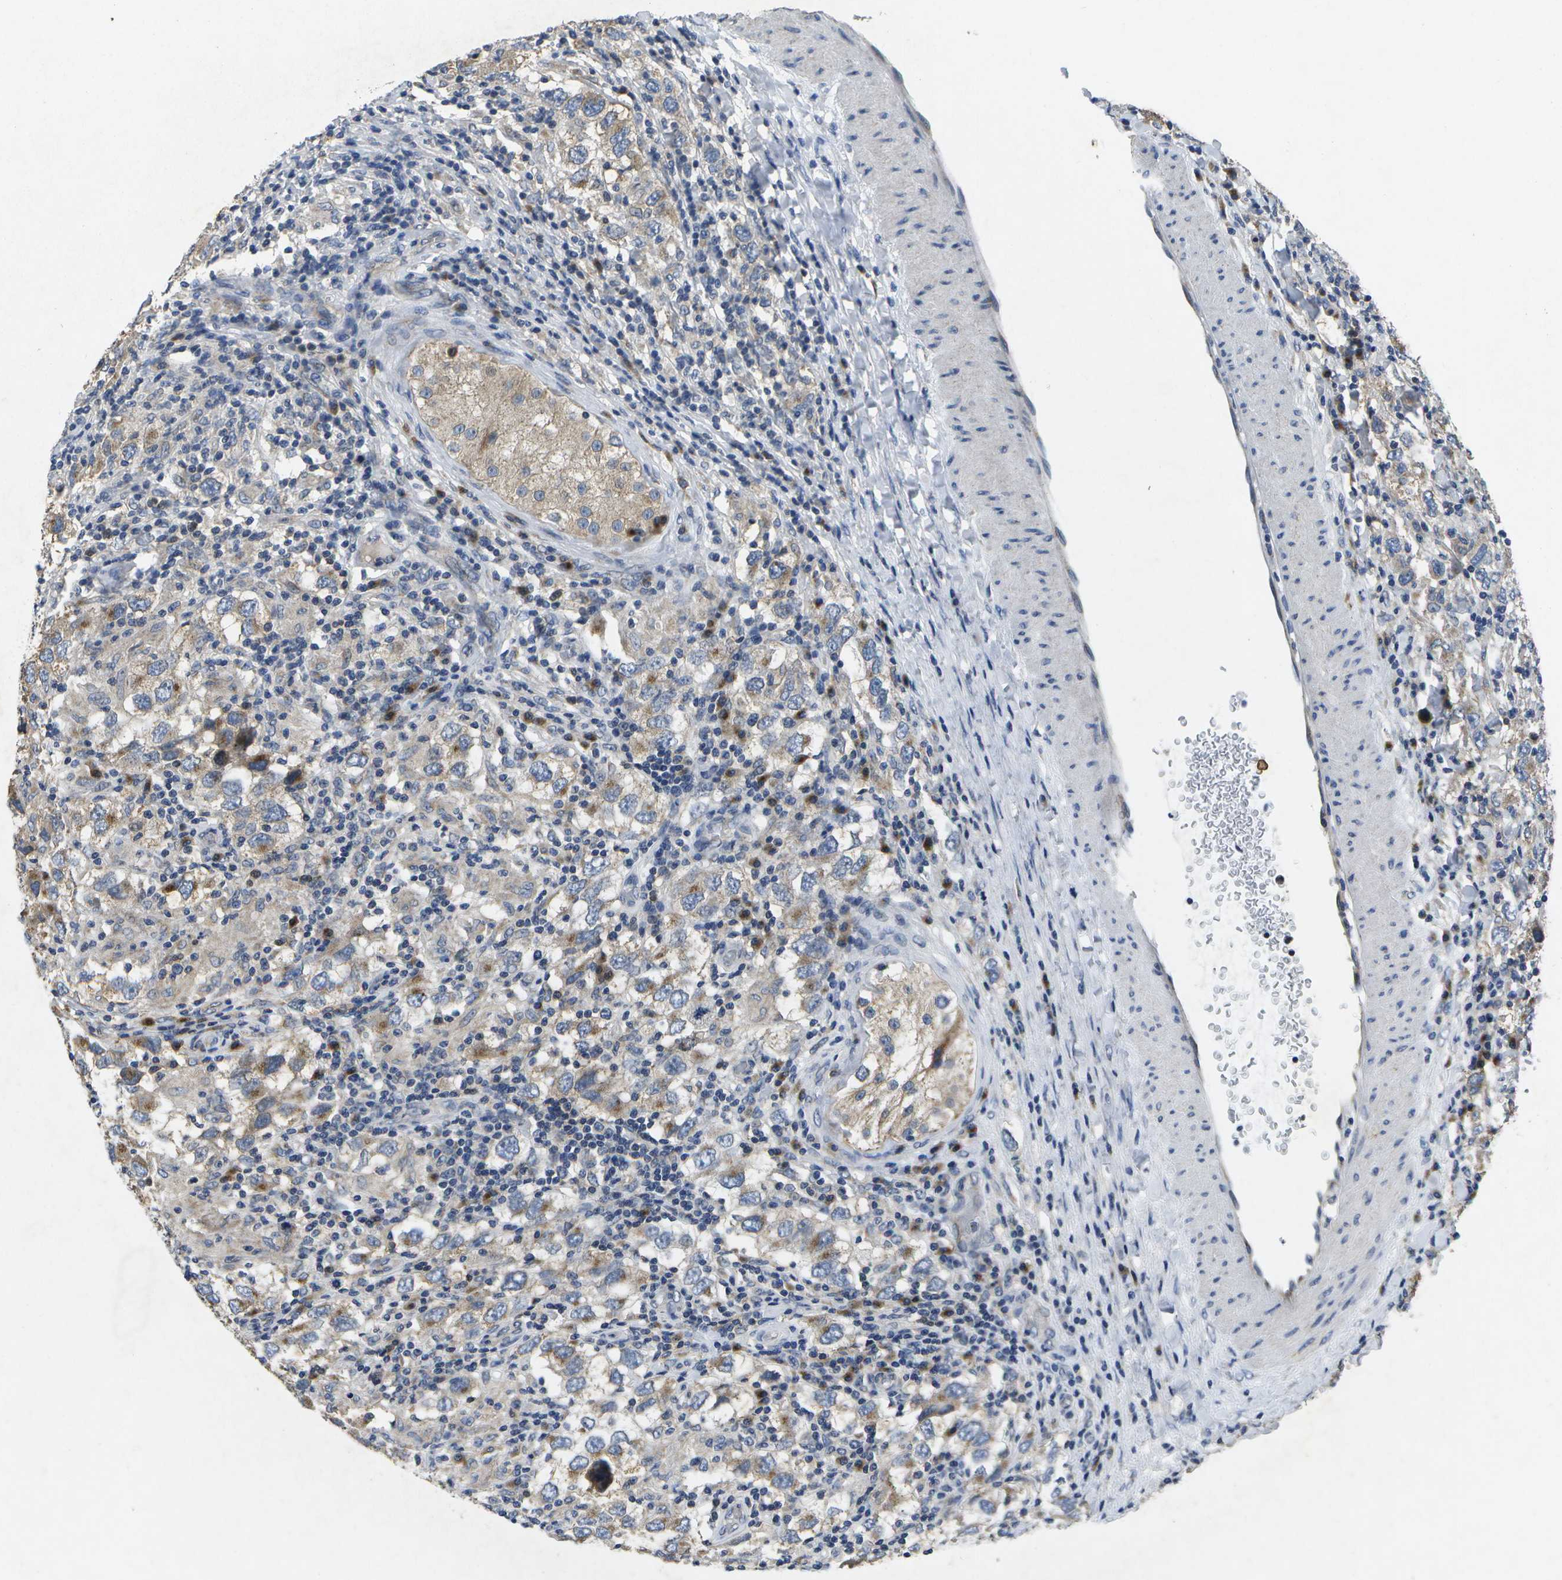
{"staining": {"intensity": "moderate", "quantity": "<25%", "location": "cytoplasmic/membranous"}, "tissue": "testis cancer", "cell_type": "Tumor cells", "image_type": "cancer", "snomed": [{"axis": "morphology", "description": "Carcinoma, Embryonal, NOS"}, {"axis": "topography", "description": "Testis"}], "caption": "Moderate cytoplasmic/membranous protein positivity is identified in approximately <25% of tumor cells in testis cancer.", "gene": "KDELR1", "patient": {"sex": "male", "age": 21}}